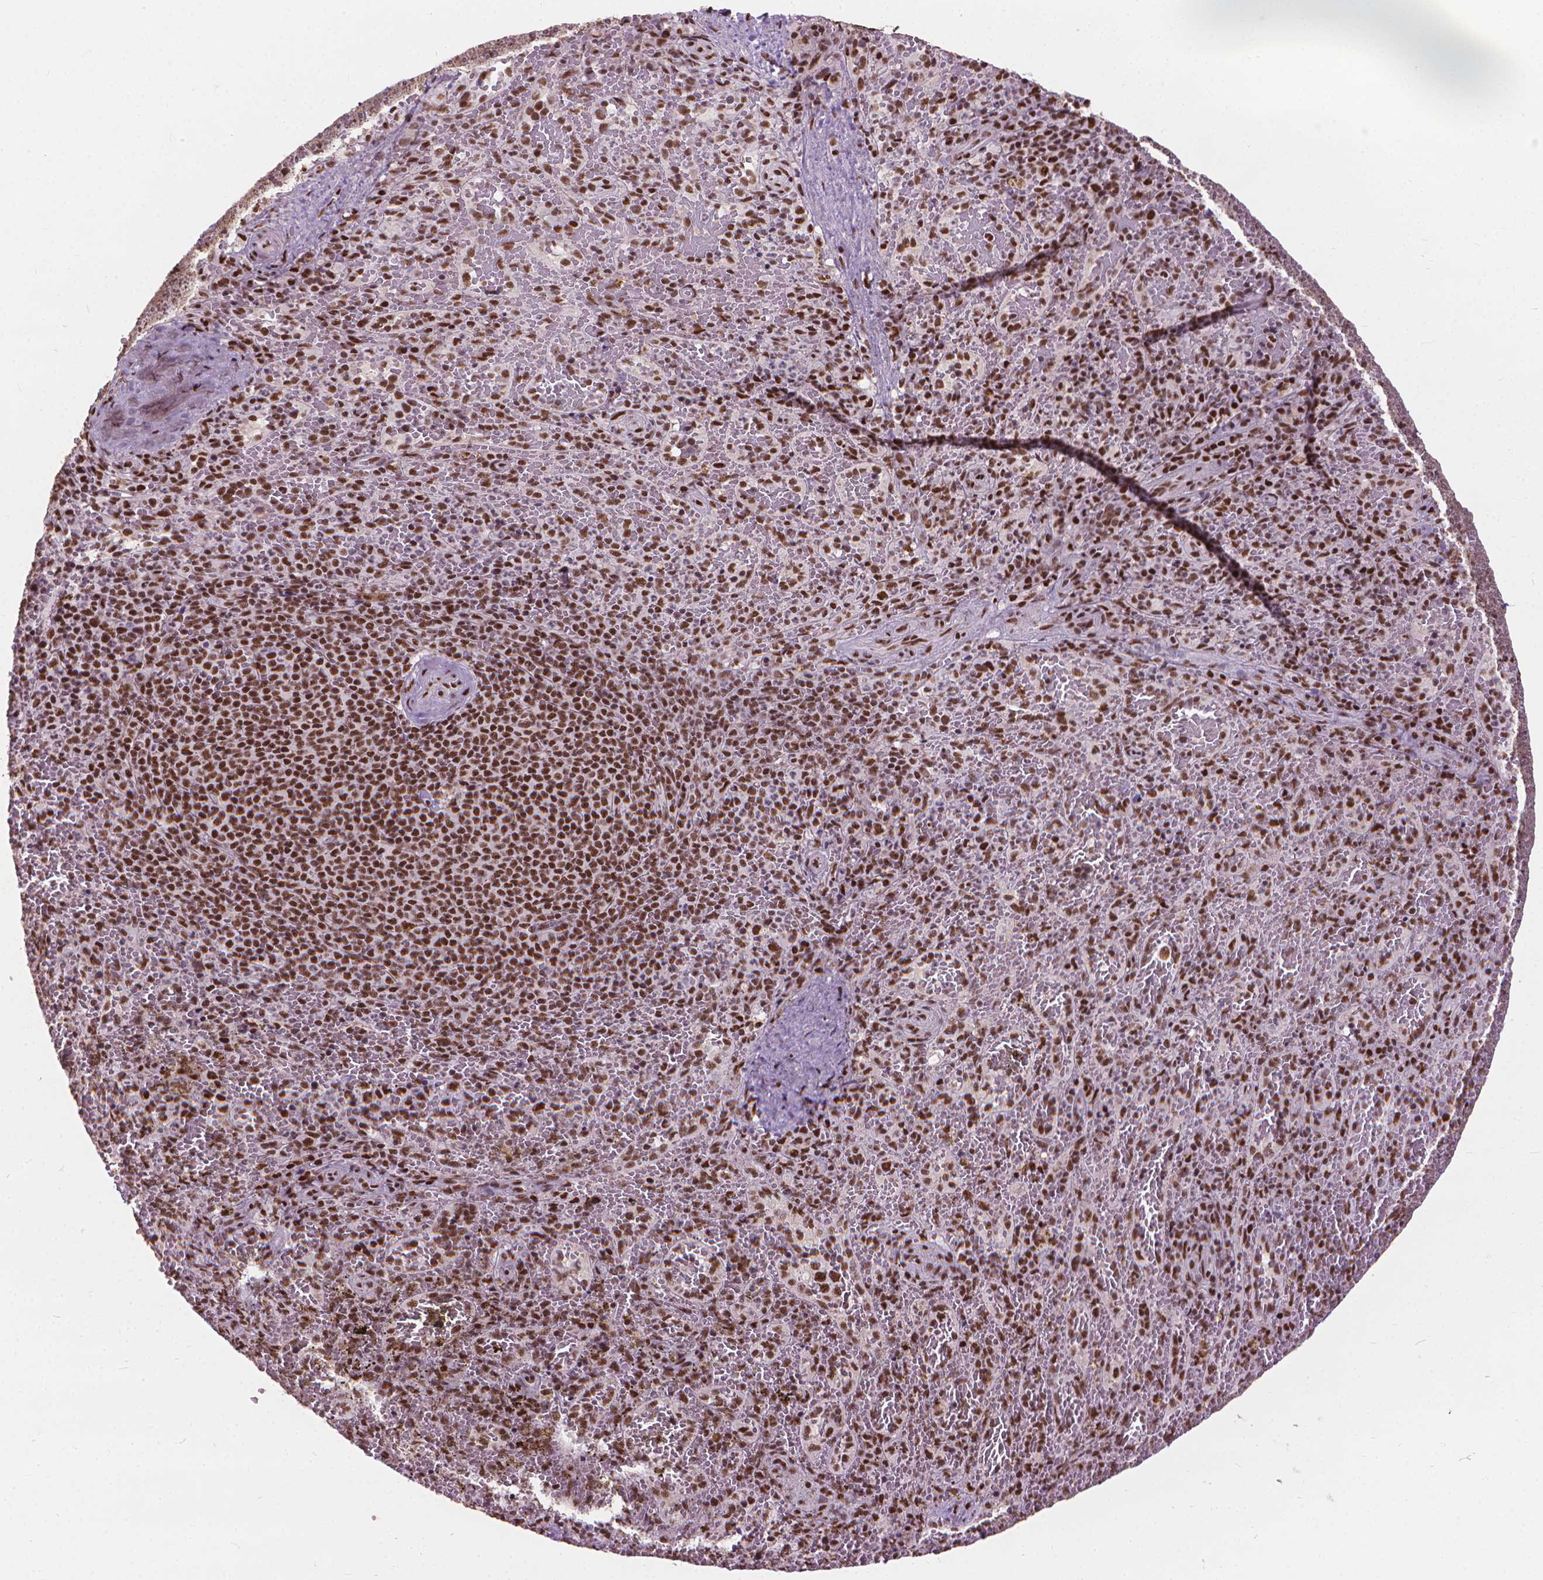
{"staining": {"intensity": "moderate", "quantity": ">75%", "location": "nuclear"}, "tissue": "spleen", "cell_type": "Cells in red pulp", "image_type": "normal", "snomed": [{"axis": "morphology", "description": "Normal tissue, NOS"}, {"axis": "topography", "description": "Spleen"}], "caption": "Cells in red pulp demonstrate medium levels of moderate nuclear expression in approximately >75% of cells in normal human spleen. (DAB (3,3'-diaminobenzidine) IHC, brown staining for protein, blue staining for nuclei).", "gene": "AKAP8", "patient": {"sex": "female", "age": 50}}